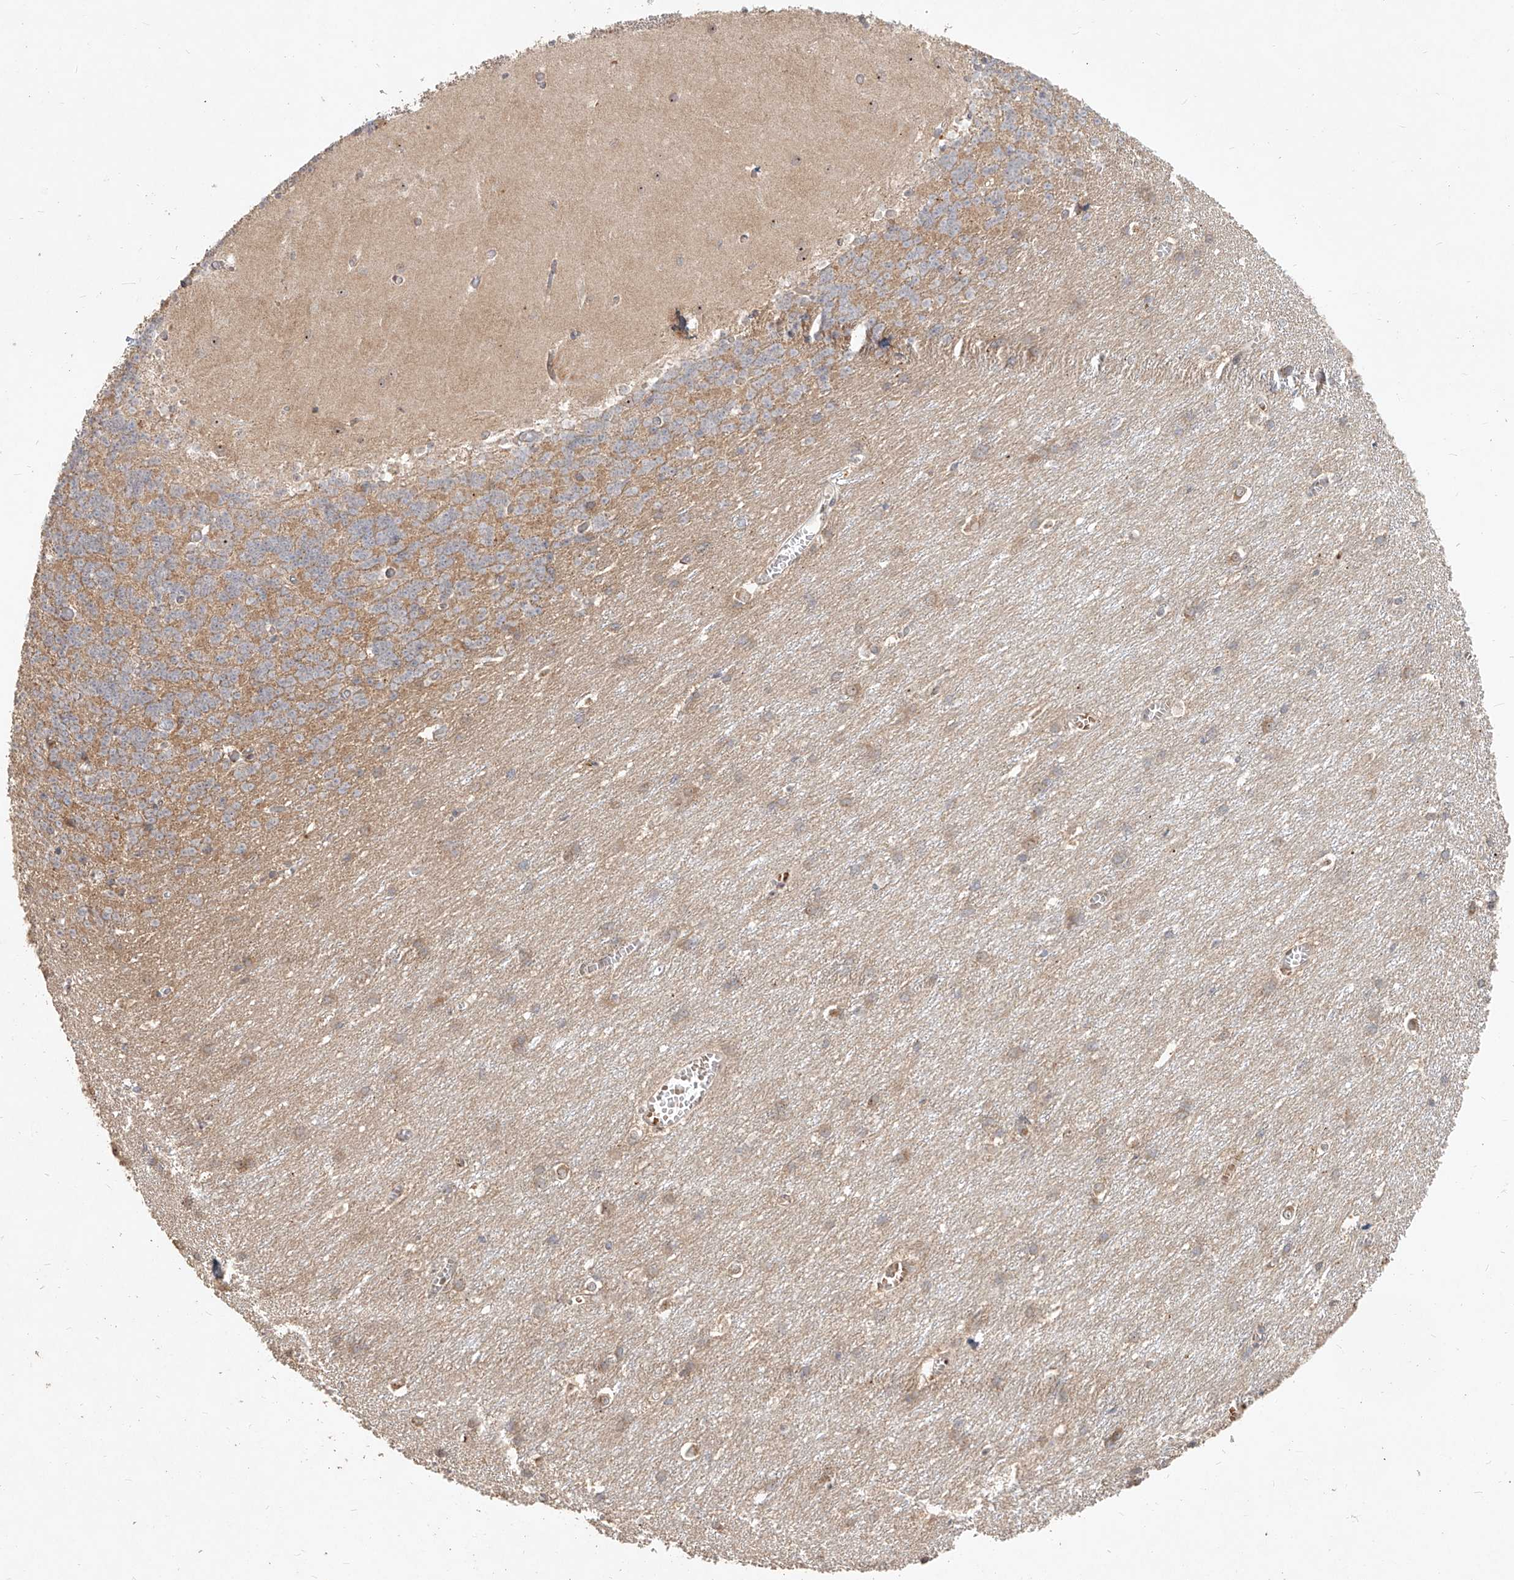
{"staining": {"intensity": "moderate", "quantity": "25%-75%", "location": "cytoplasmic/membranous"}, "tissue": "cerebellum", "cell_type": "Cells in granular layer", "image_type": "normal", "snomed": [{"axis": "morphology", "description": "Normal tissue, NOS"}, {"axis": "topography", "description": "Cerebellum"}], "caption": "IHC image of unremarkable cerebellum stained for a protein (brown), which displays medium levels of moderate cytoplasmic/membranous positivity in approximately 25%-75% of cells in granular layer.", "gene": "BYSL", "patient": {"sex": "male", "age": 37}}